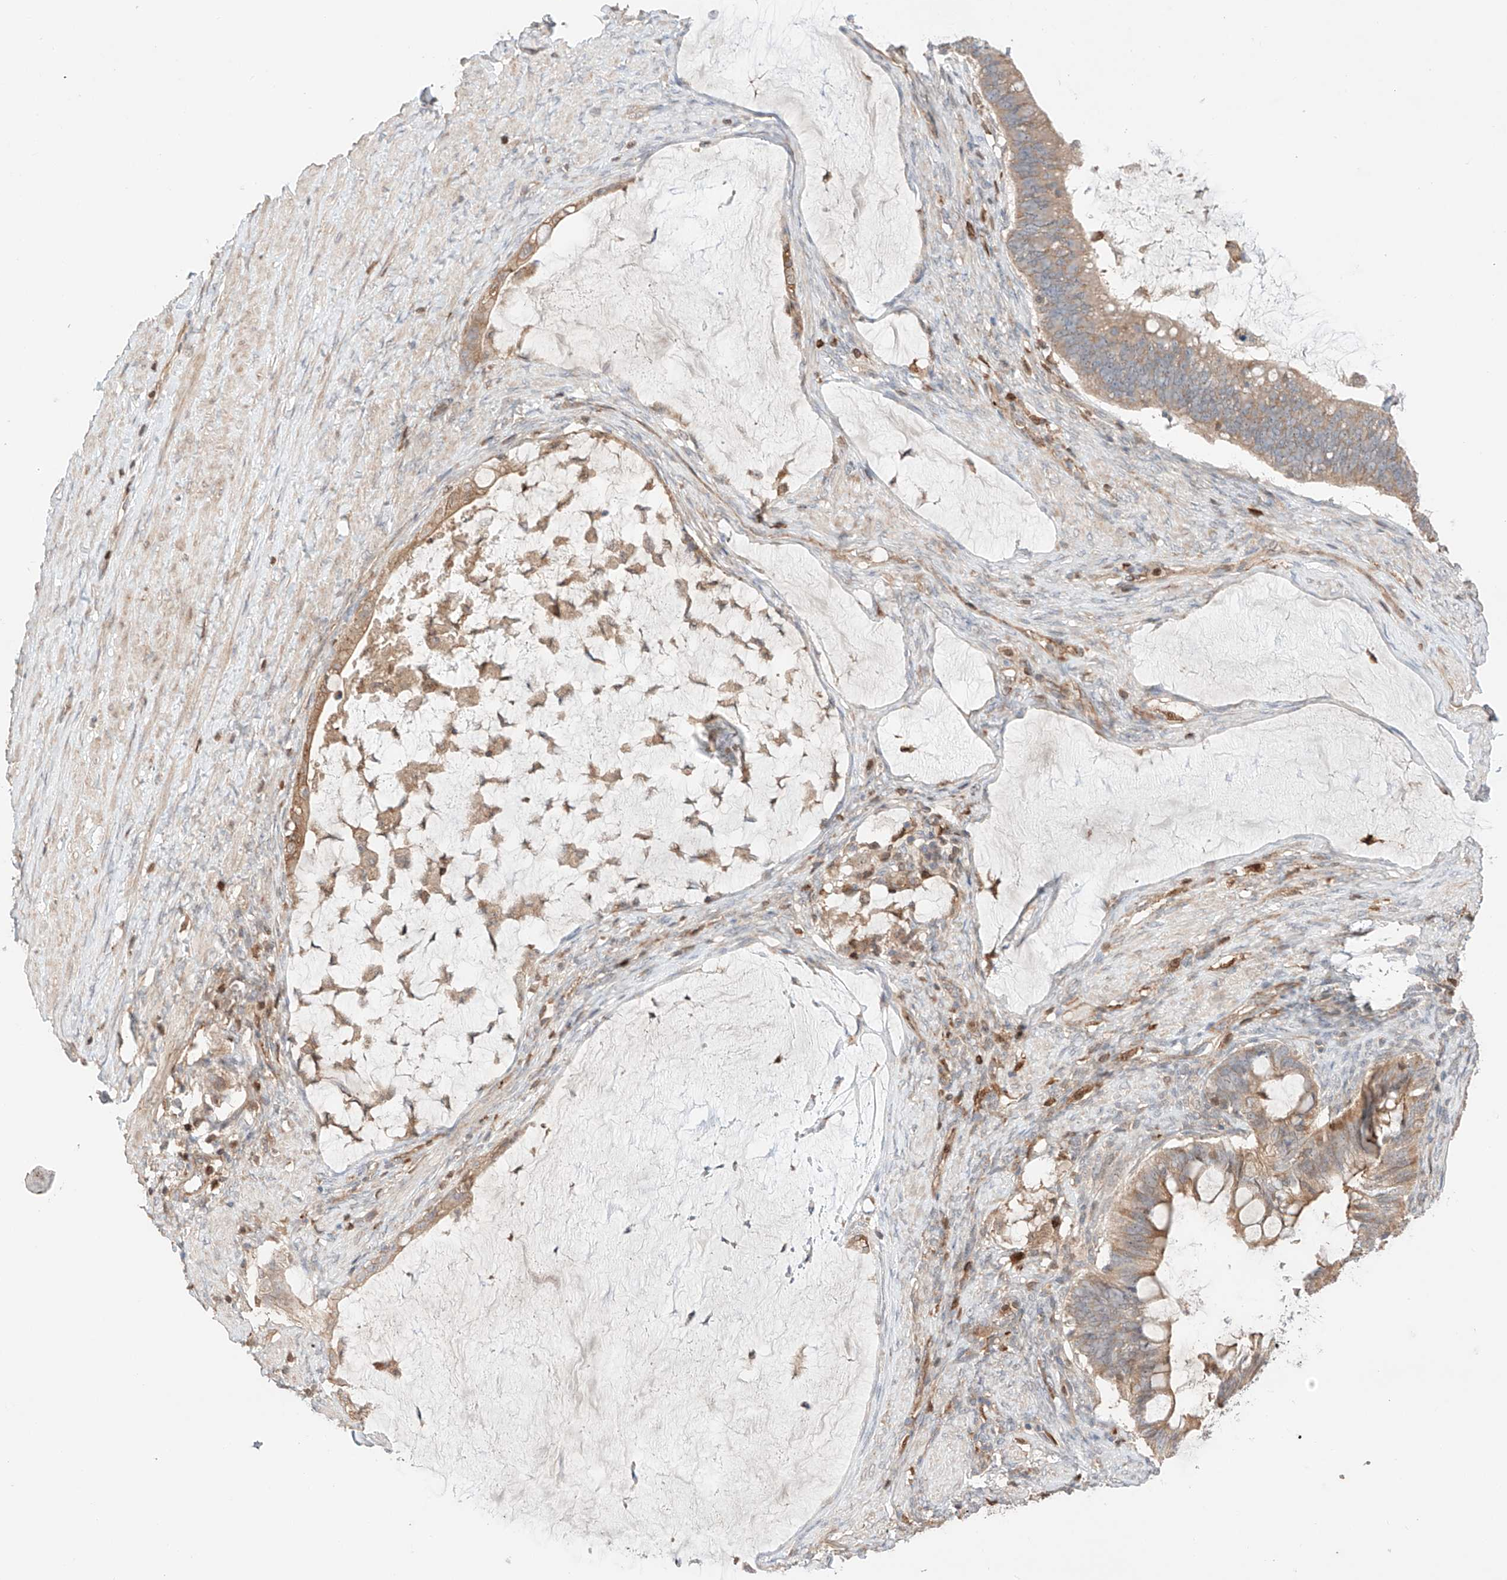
{"staining": {"intensity": "weak", "quantity": ">75%", "location": "cytoplasmic/membranous"}, "tissue": "ovarian cancer", "cell_type": "Tumor cells", "image_type": "cancer", "snomed": [{"axis": "morphology", "description": "Cystadenocarcinoma, mucinous, NOS"}, {"axis": "topography", "description": "Ovary"}], "caption": "A brown stain labels weak cytoplasmic/membranous staining of a protein in human mucinous cystadenocarcinoma (ovarian) tumor cells.", "gene": "IGSF22", "patient": {"sex": "female", "age": 61}}